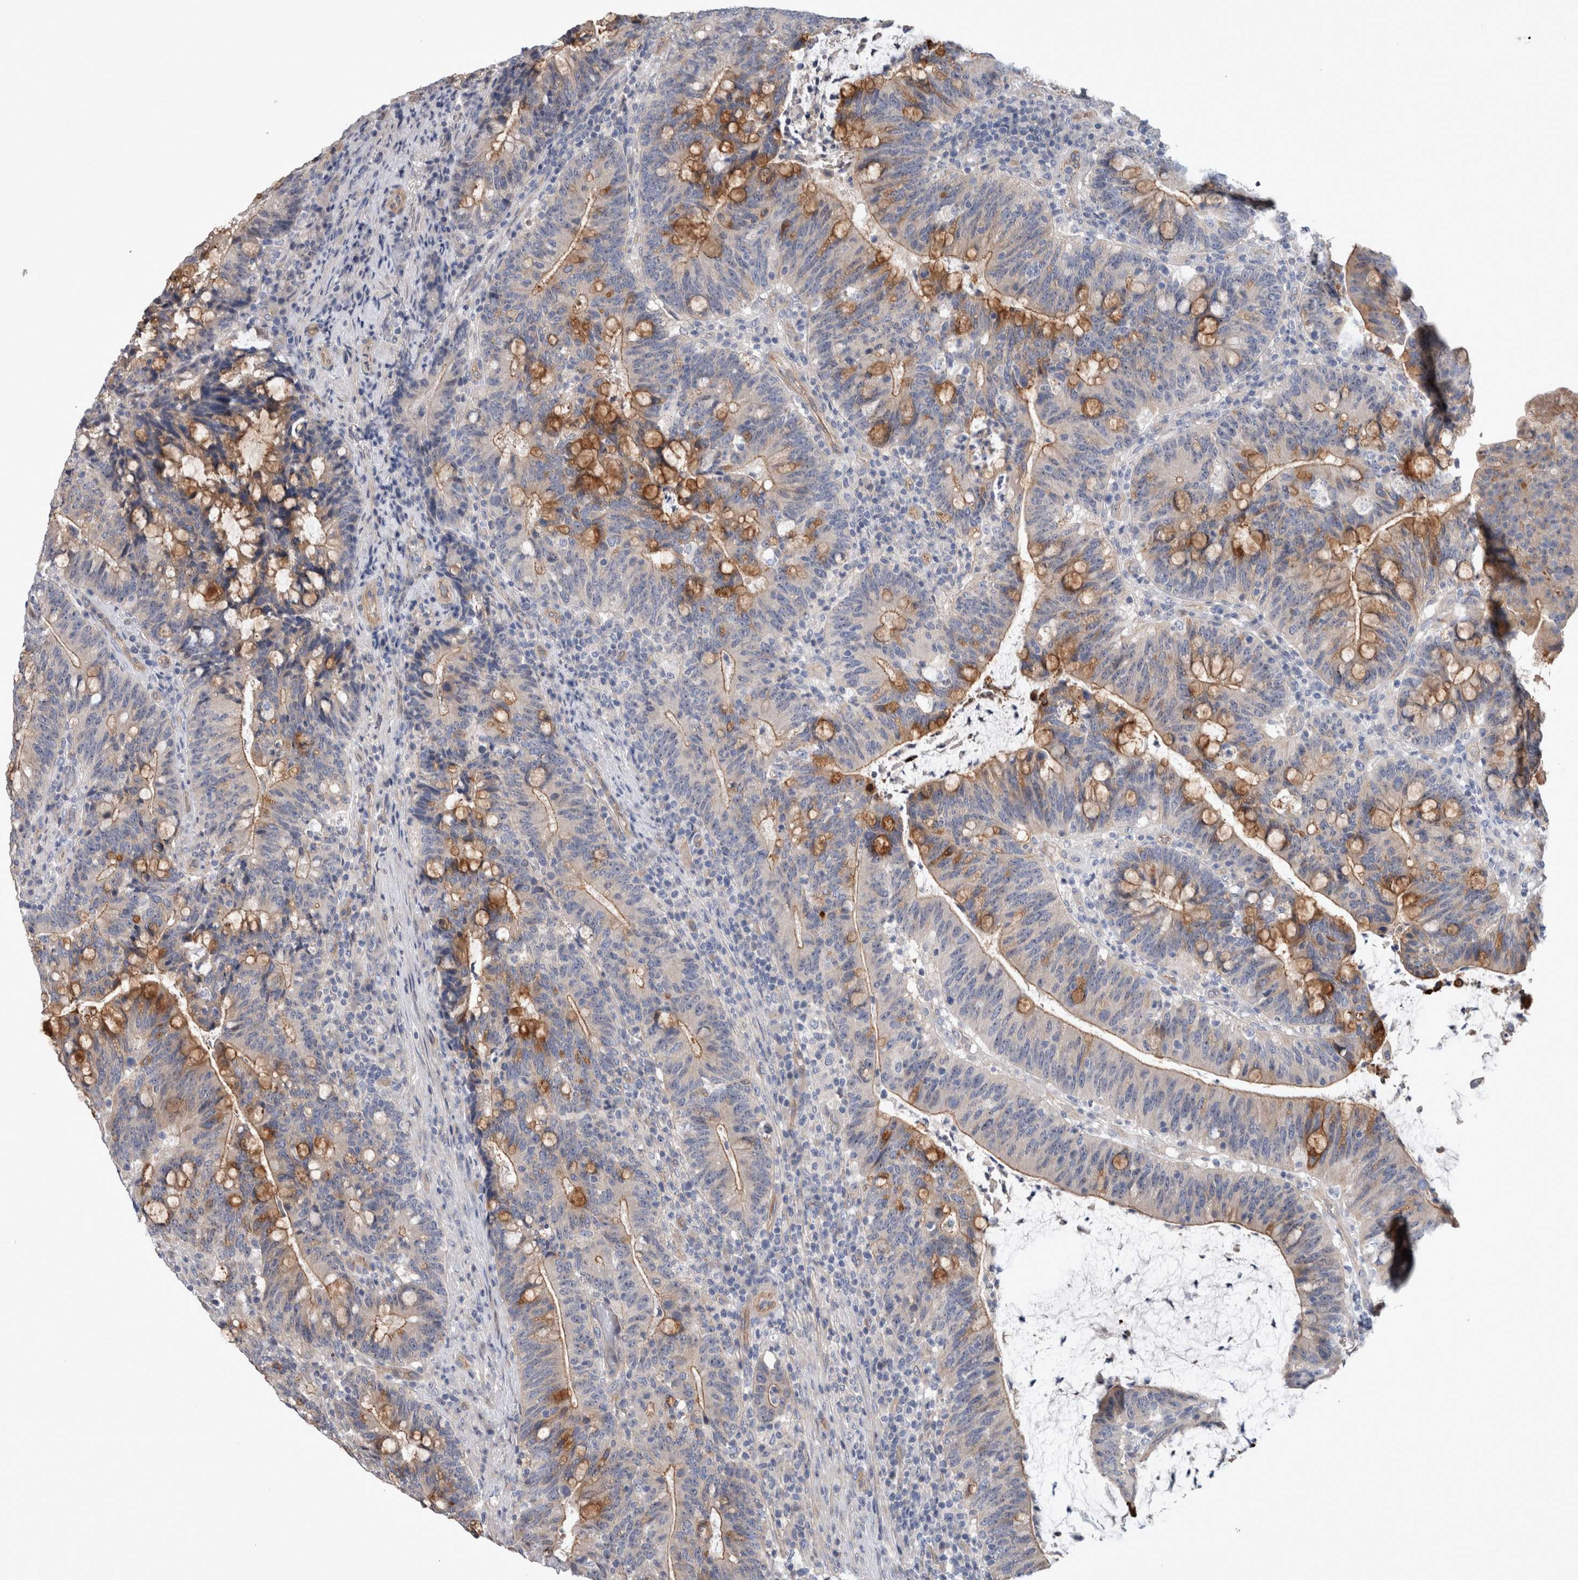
{"staining": {"intensity": "moderate", "quantity": "<25%", "location": "cytoplasmic/membranous"}, "tissue": "colorectal cancer", "cell_type": "Tumor cells", "image_type": "cancer", "snomed": [{"axis": "morphology", "description": "Adenocarcinoma, NOS"}, {"axis": "topography", "description": "Colon"}], "caption": "A micrograph showing moderate cytoplasmic/membranous positivity in approximately <25% of tumor cells in colorectal cancer (adenocarcinoma), as visualized by brown immunohistochemical staining.", "gene": "BCAM", "patient": {"sex": "female", "age": 66}}